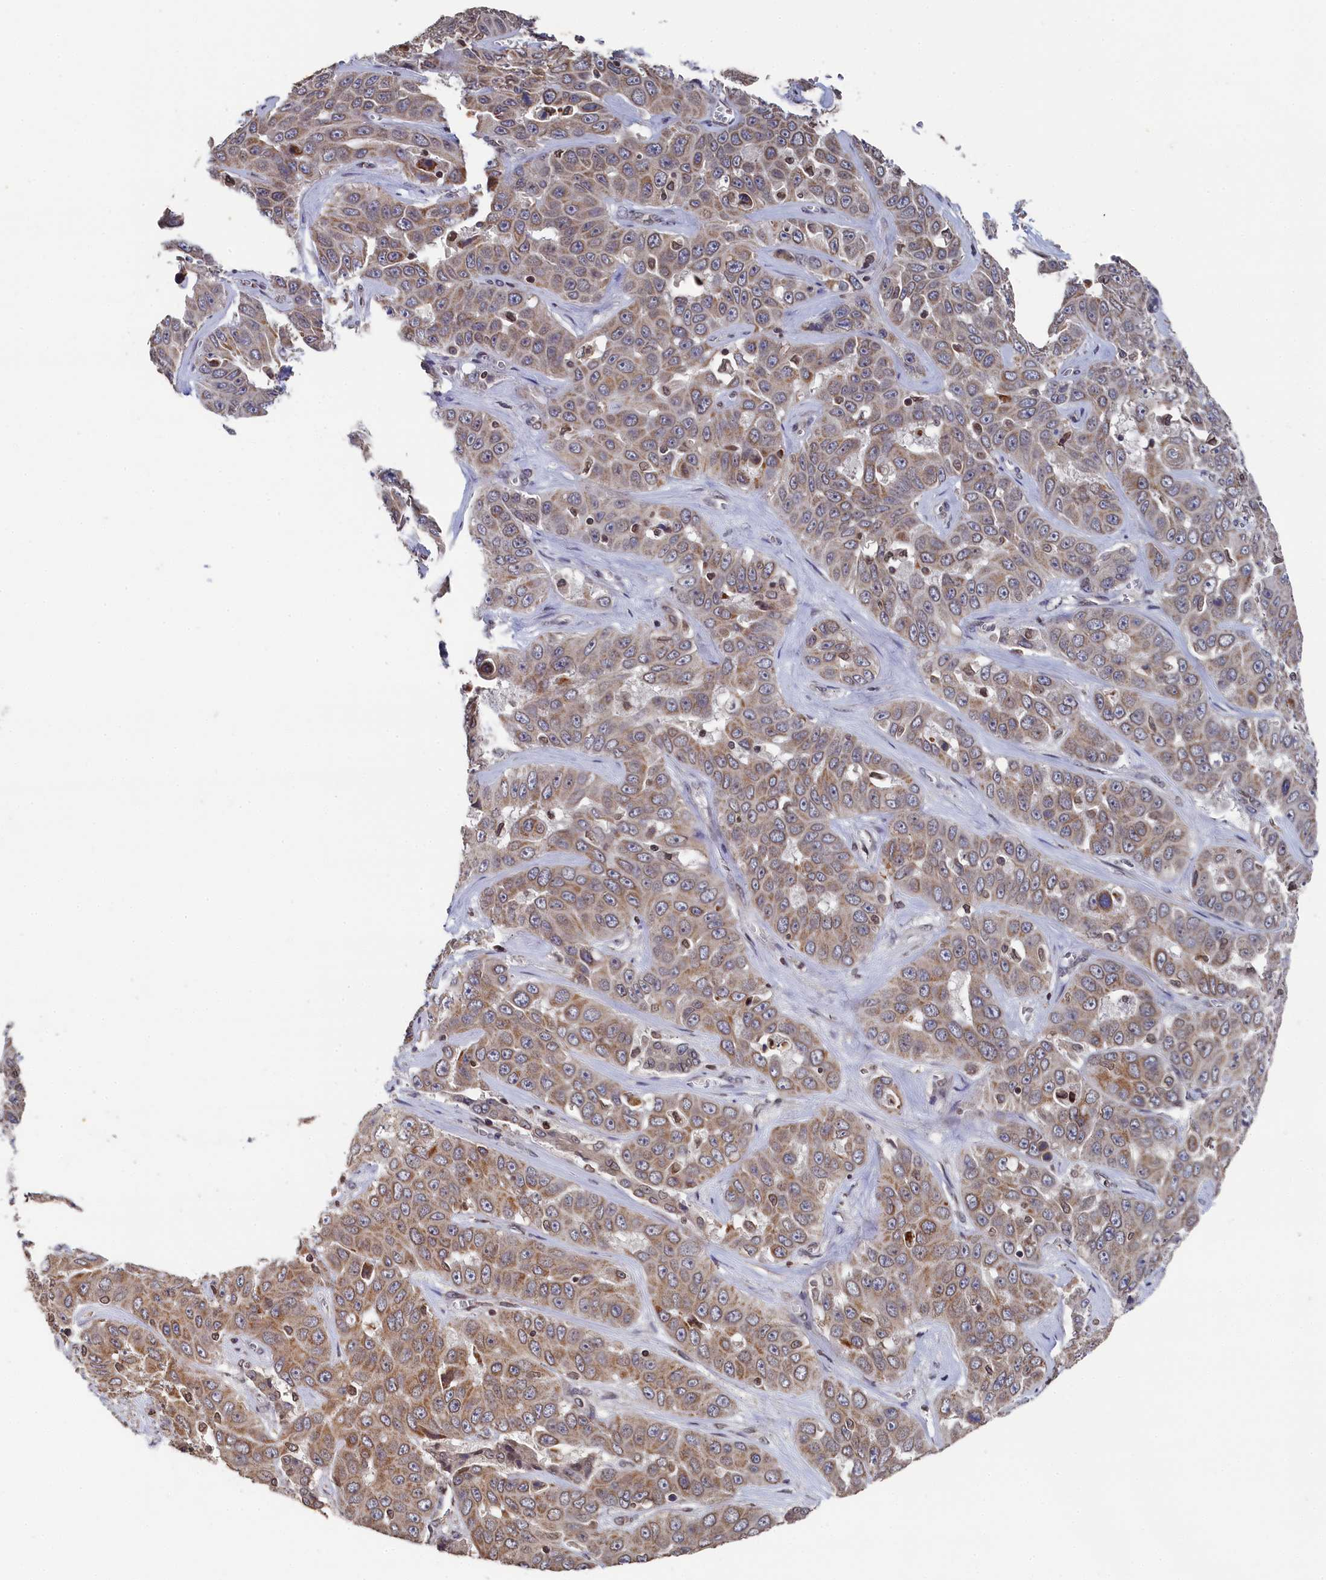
{"staining": {"intensity": "weak", "quantity": ">75%", "location": "cytoplasmic/membranous"}, "tissue": "liver cancer", "cell_type": "Tumor cells", "image_type": "cancer", "snomed": [{"axis": "morphology", "description": "Cholangiocarcinoma"}, {"axis": "topography", "description": "Liver"}], "caption": "High-magnification brightfield microscopy of cholangiocarcinoma (liver) stained with DAB (3,3'-diaminobenzidine) (brown) and counterstained with hematoxylin (blue). tumor cells exhibit weak cytoplasmic/membranous expression is identified in approximately>75% of cells.", "gene": "ANKEF1", "patient": {"sex": "female", "age": 52}}